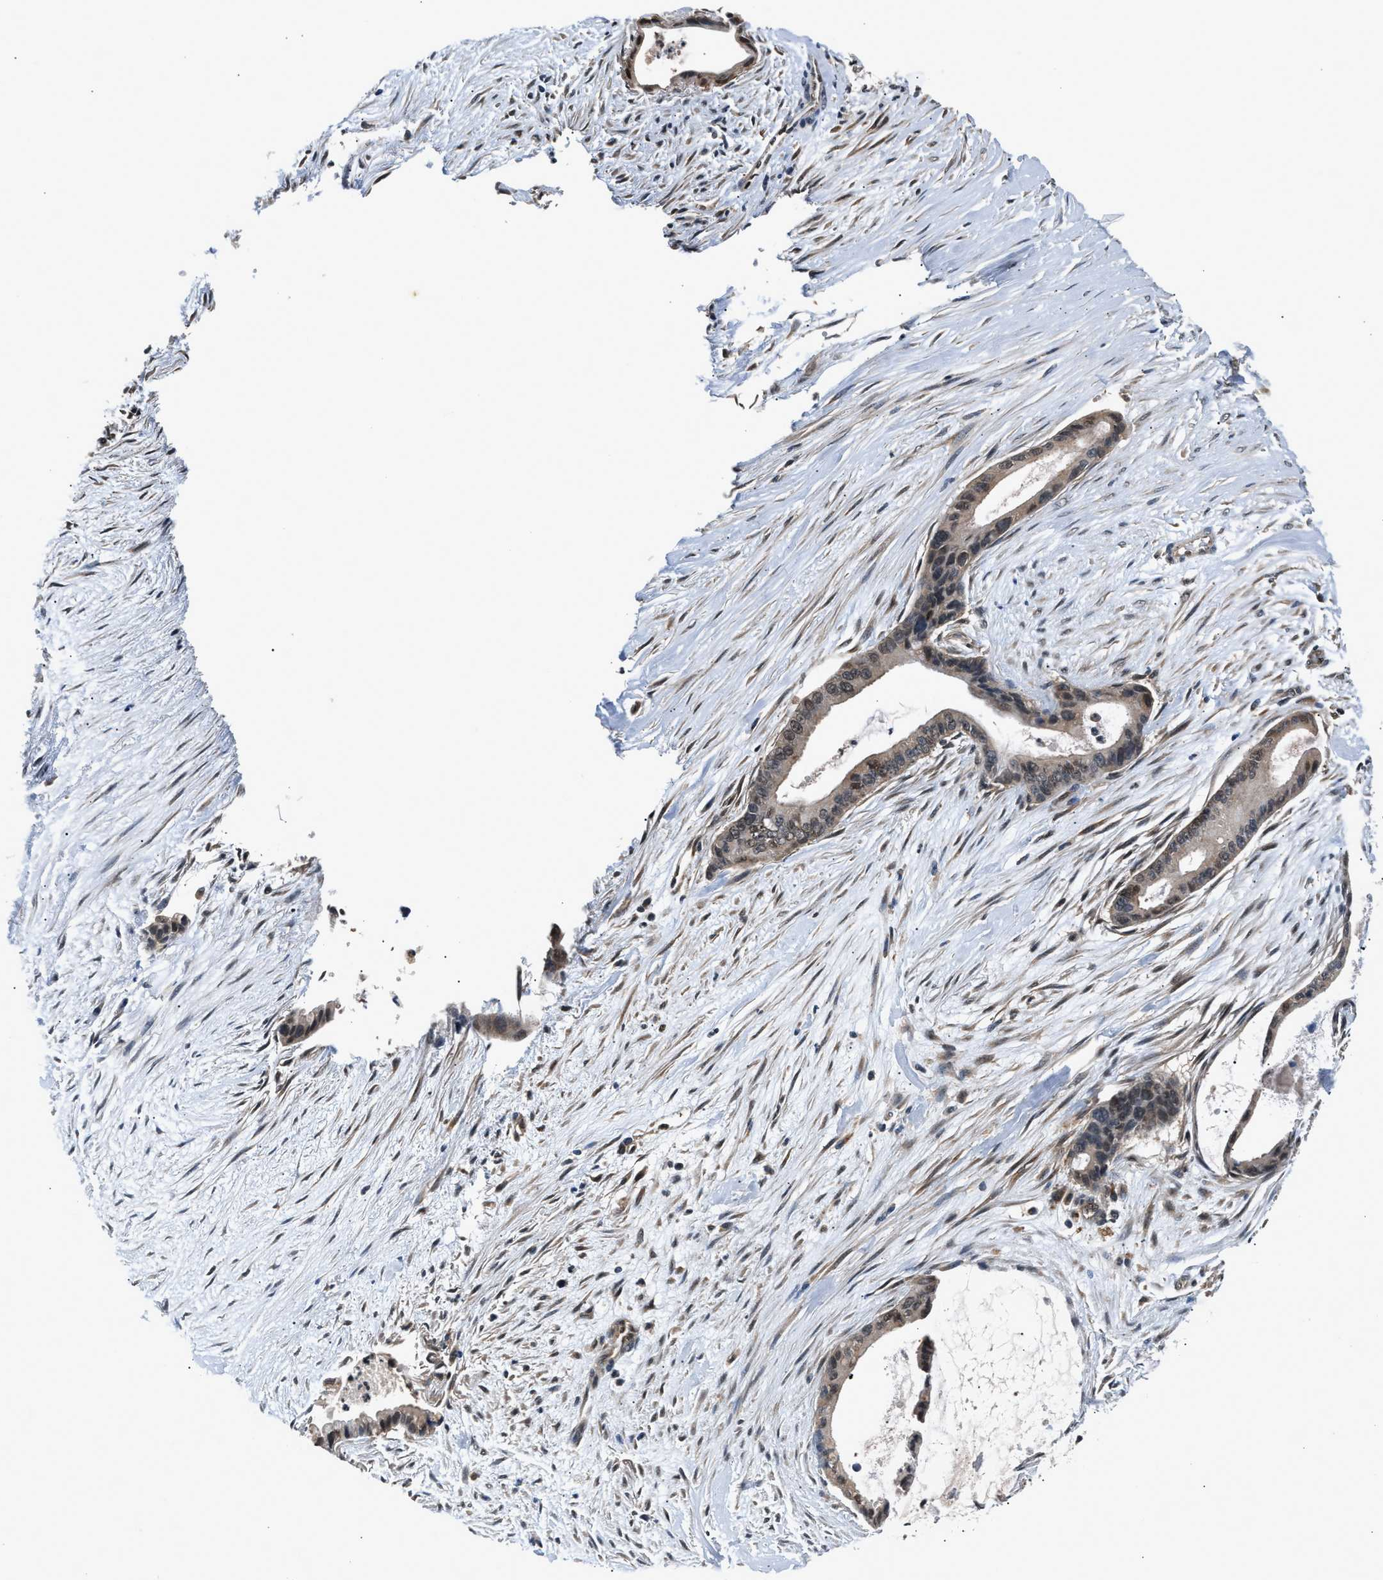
{"staining": {"intensity": "weak", "quantity": "<25%", "location": "nuclear"}, "tissue": "liver cancer", "cell_type": "Tumor cells", "image_type": "cancer", "snomed": [{"axis": "morphology", "description": "Cholangiocarcinoma"}, {"axis": "topography", "description": "Liver"}], "caption": "Tumor cells are negative for protein expression in human cholangiocarcinoma (liver). The staining is performed using DAB (3,3'-diaminobenzidine) brown chromogen with nuclei counter-stained in using hematoxylin.", "gene": "TP53I3", "patient": {"sex": "female", "age": 55}}